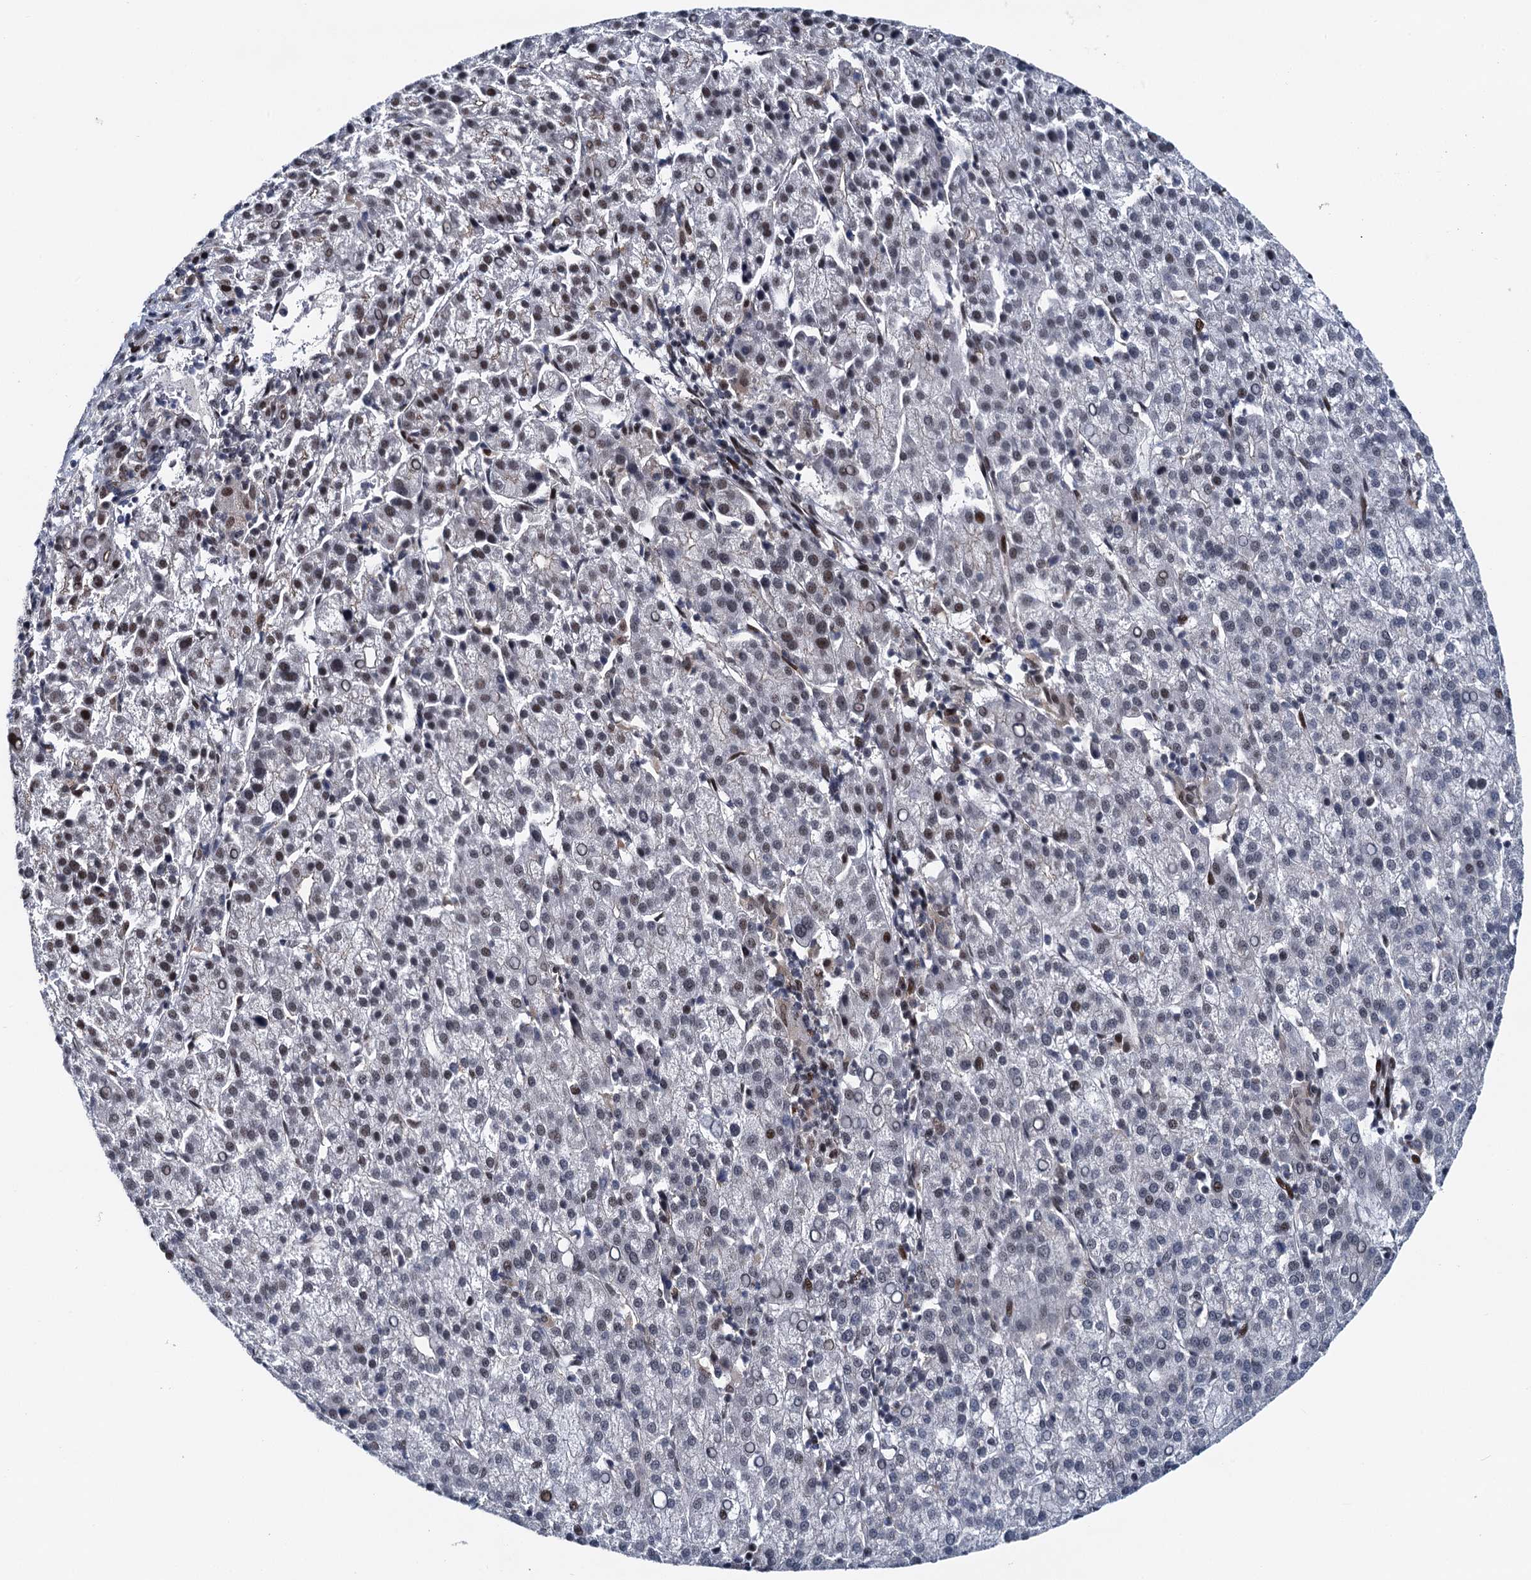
{"staining": {"intensity": "weak", "quantity": "25%-75%", "location": "nuclear"}, "tissue": "liver cancer", "cell_type": "Tumor cells", "image_type": "cancer", "snomed": [{"axis": "morphology", "description": "Carcinoma, Hepatocellular, NOS"}, {"axis": "topography", "description": "Liver"}], "caption": "A brown stain highlights weak nuclear positivity of a protein in liver cancer tumor cells.", "gene": "RUFY2", "patient": {"sex": "female", "age": 58}}